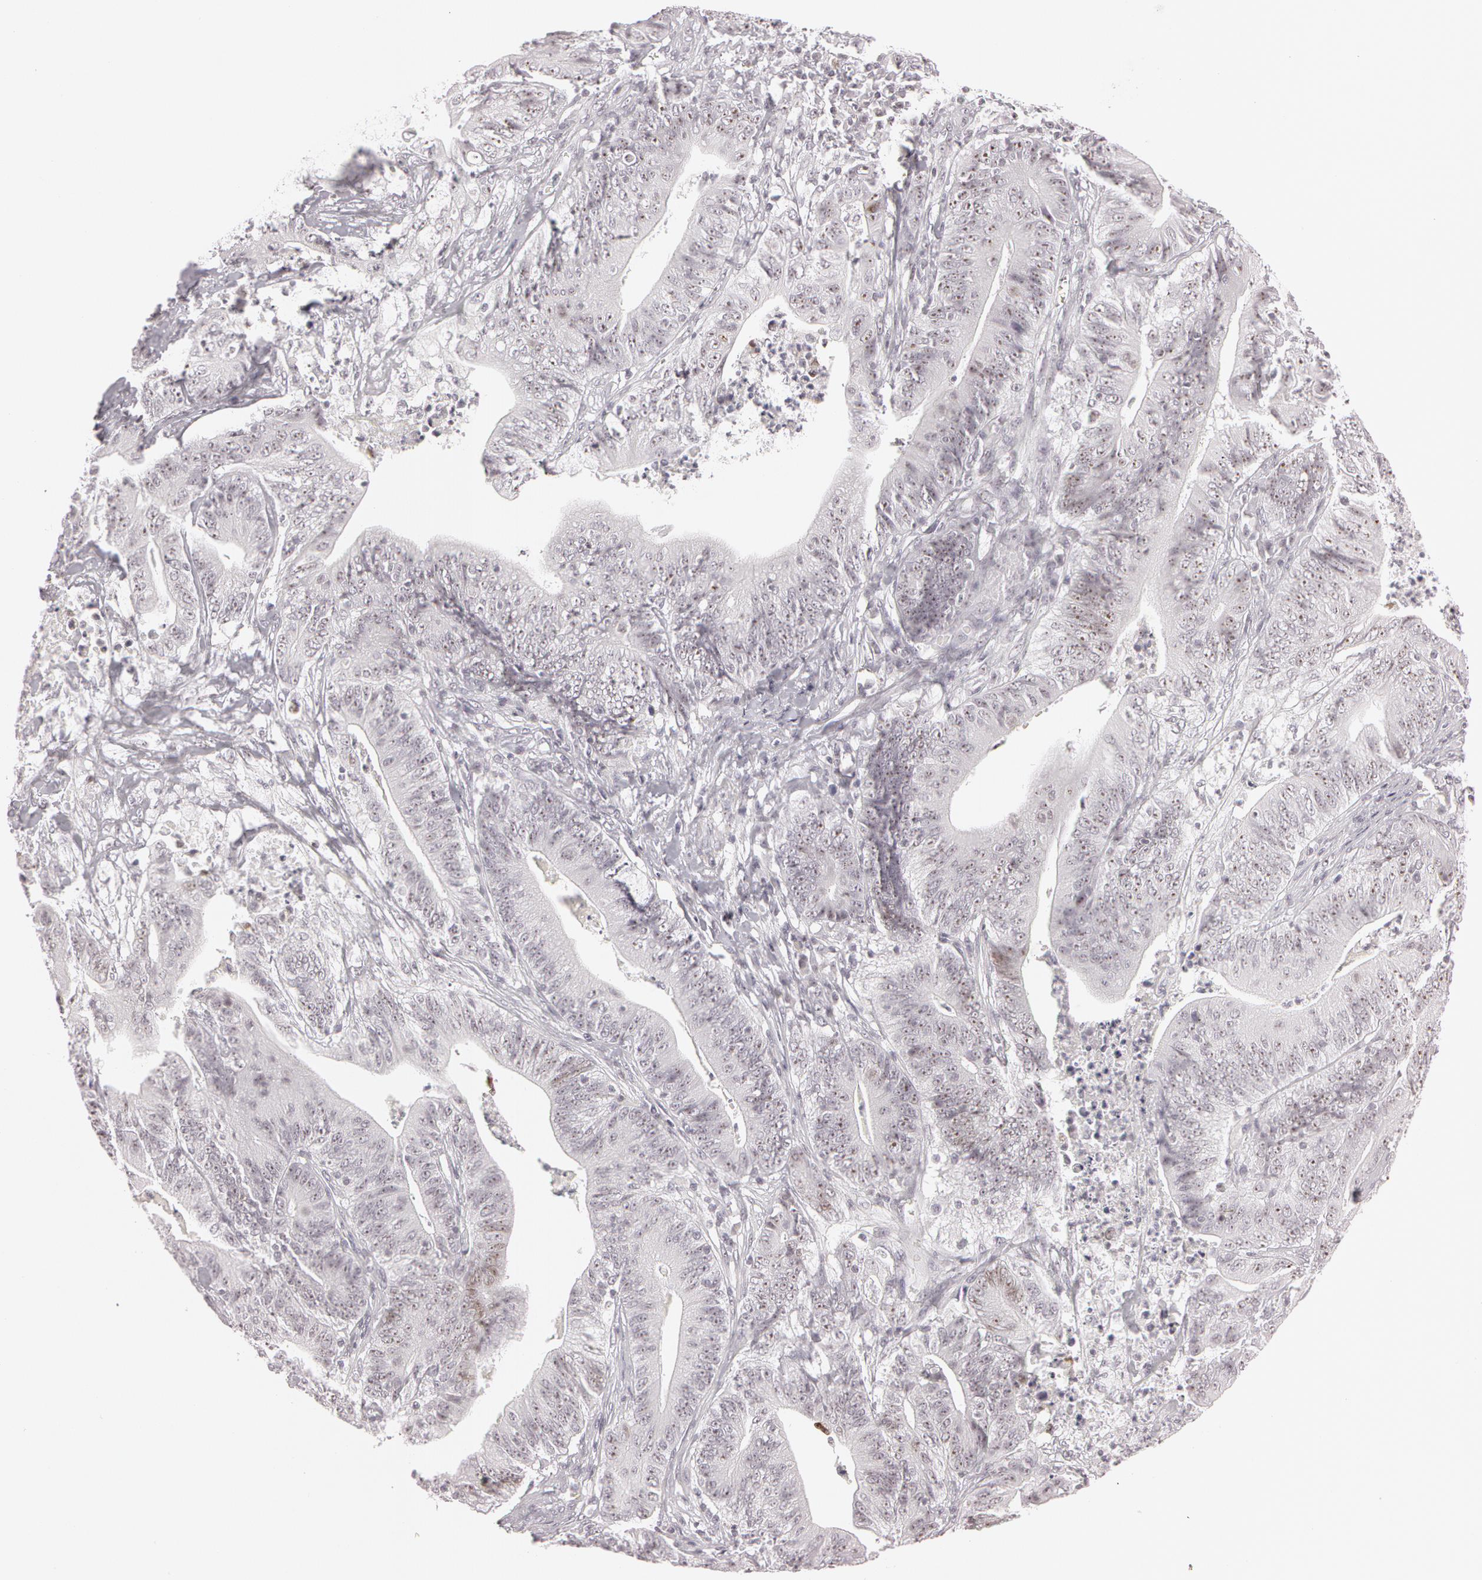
{"staining": {"intensity": "moderate", "quantity": ">75%", "location": "nuclear"}, "tissue": "stomach cancer", "cell_type": "Tumor cells", "image_type": "cancer", "snomed": [{"axis": "morphology", "description": "Adenocarcinoma, NOS"}, {"axis": "topography", "description": "Stomach, lower"}], "caption": "The micrograph reveals immunohistochemical staining of stomach cancer (adenocarcinoma). There is moderate nuclear positivity is seen in about >75% of tumor cells.", "gene": "FBL", "patient": {"sex": "female", "age": 86}}